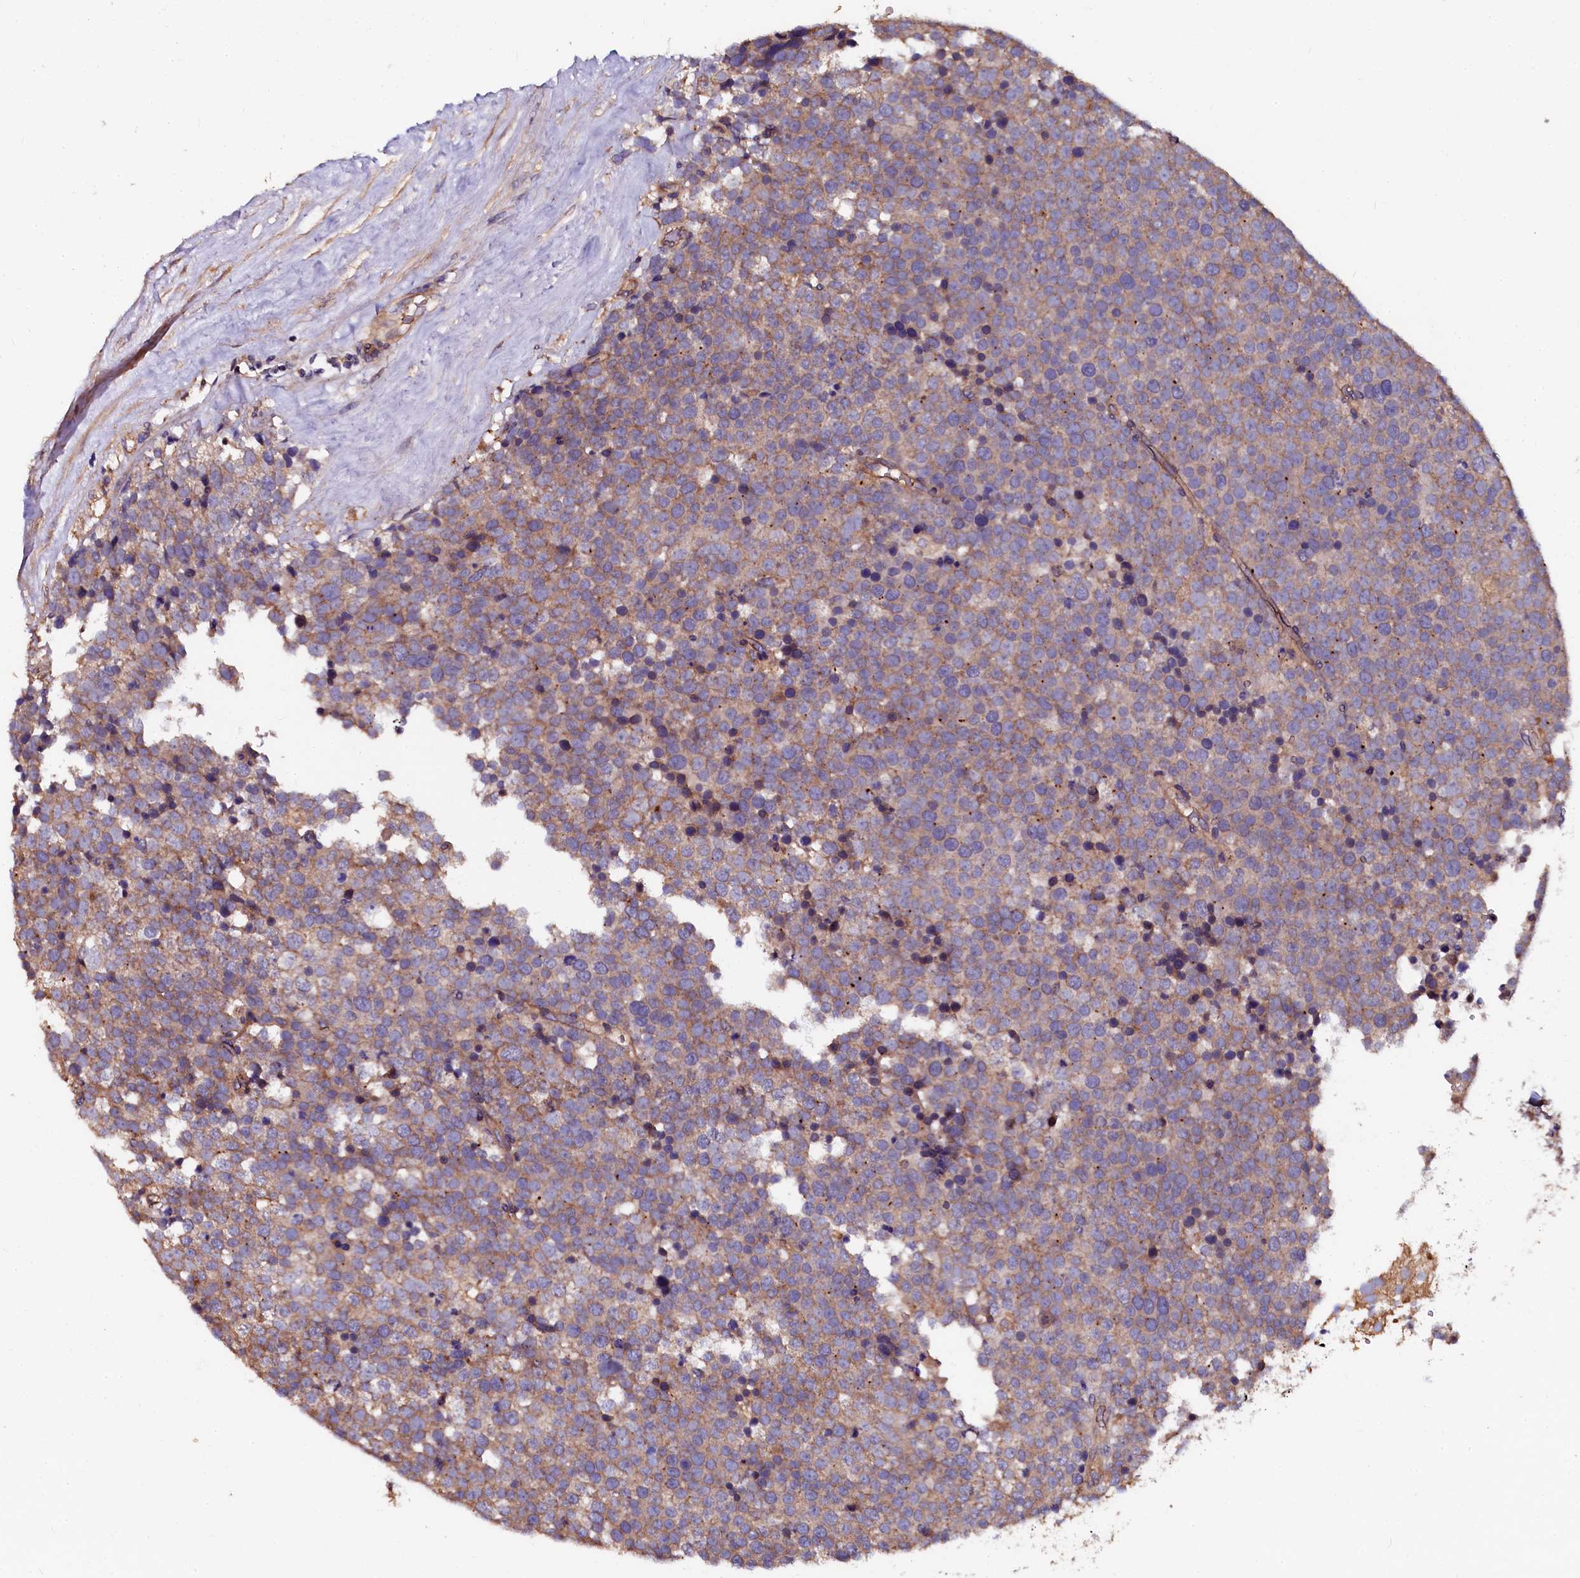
{"staining": {"intensity": "weak", "quantity": "25%-75%", "location": "cytoplasmic/membranous"}, "tissue": "testis cancer", "cell_type": "Tumor cells", "image_type": "cancer", "snomed": [{"axis": "morphology", "description": "Seminoma, NOS"}, {"axis": "topography", "description": "Testis"}], "caption": "DAB immunohistochemical staining of testis seminoma exhibits weak cytoplasmic/membranous protein staining in approximately 25%-75% of tumor cells.", "gene": "APPL2", "patient": {"sex": "male", "age": 71}}